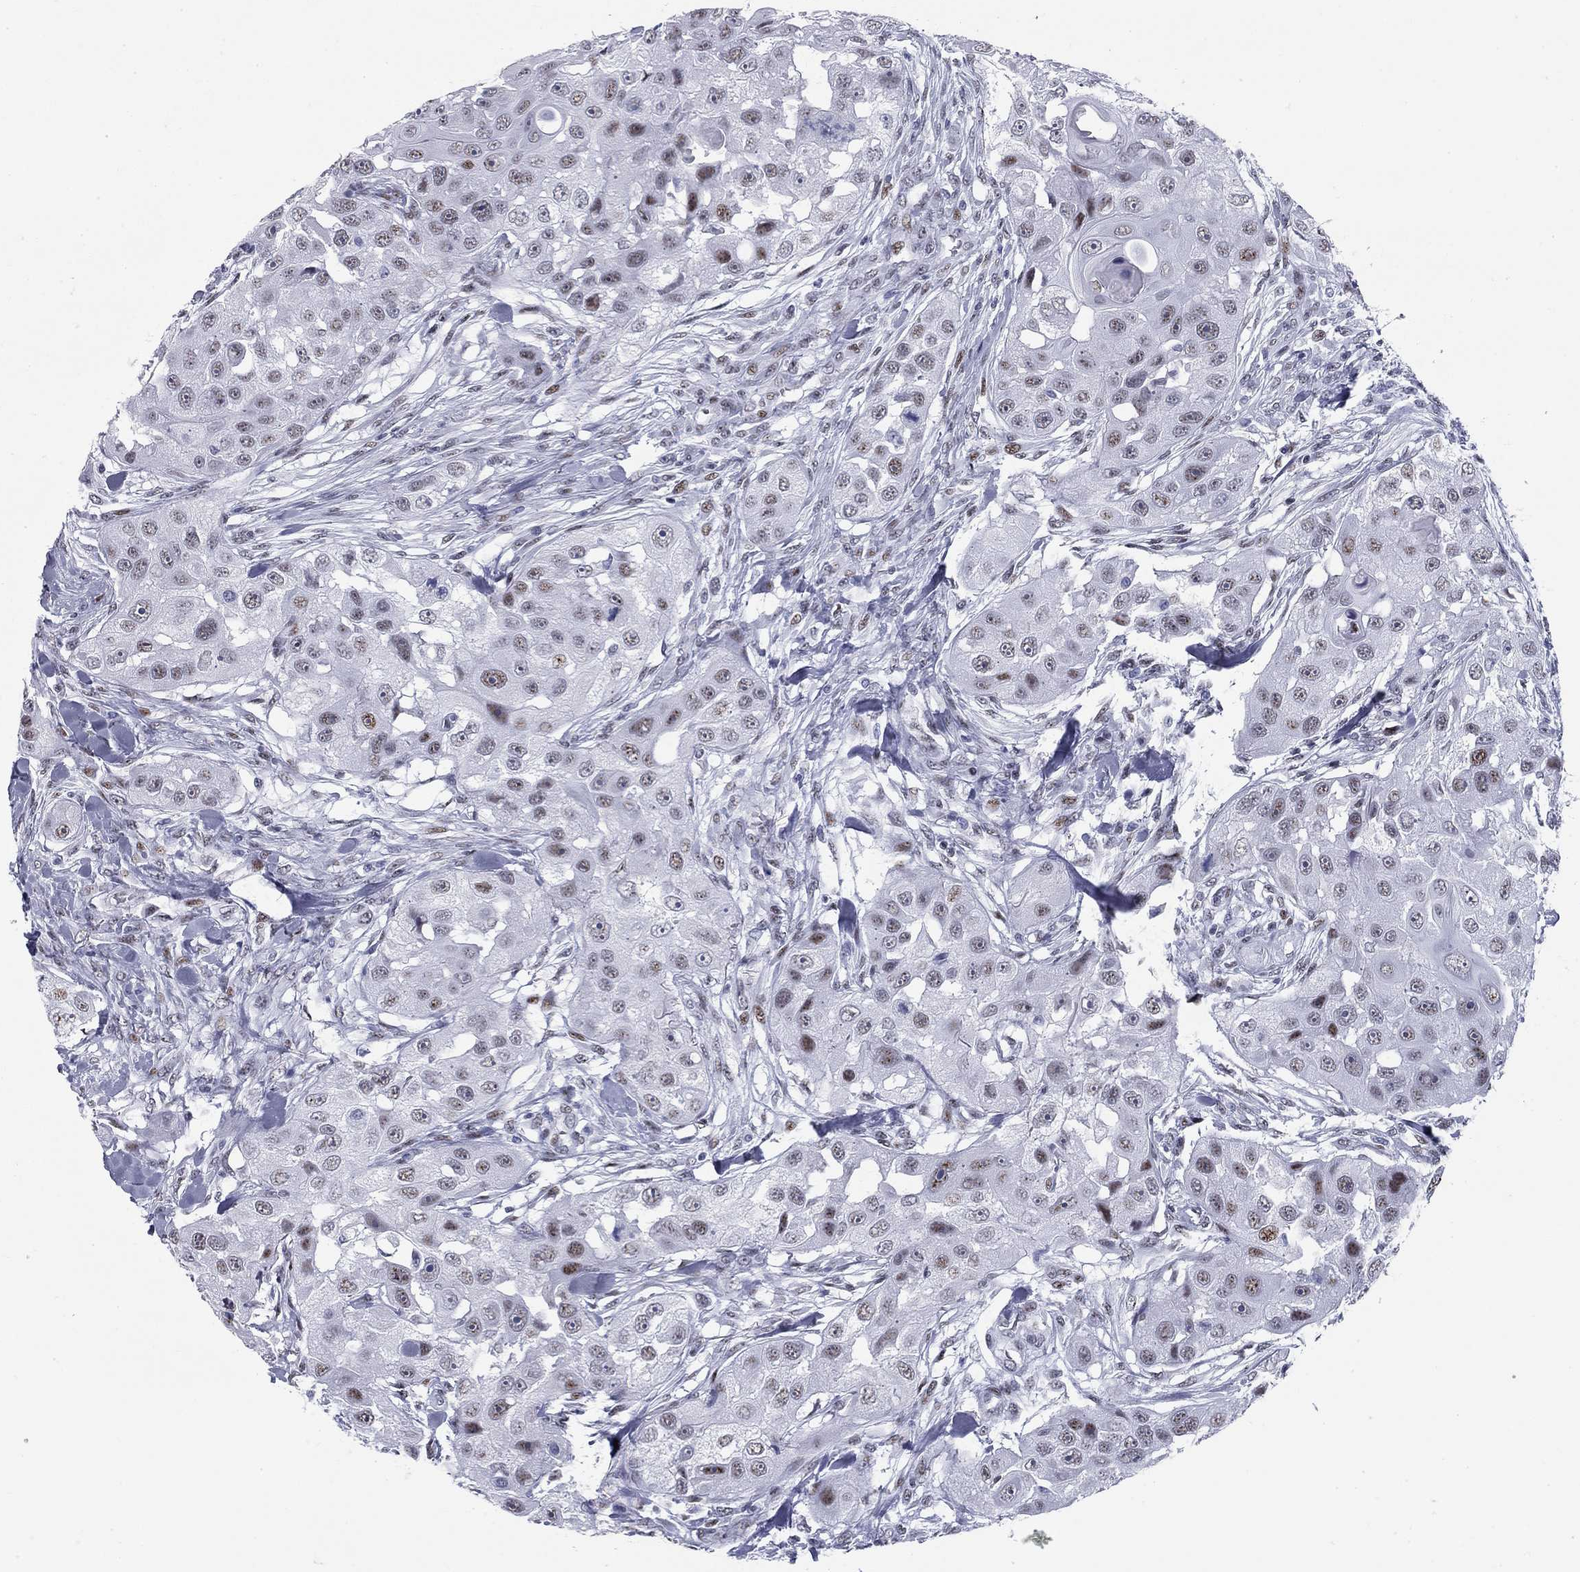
{"staining": {"intensity": "moderate", "quantity": "25%-75%", "location": "nuclear"}, "tissue": "head and neck cancer", "cell_type": "Tumor cells", "image_type": "cancer", "snomed": [{"axis": "morphology", "description": "Squamous cell carcinoma, NOS"}, {"axis": "topography", "description": "Head-Neck"}], "caption": "DAB (3,3'-diaminobenzidine) immunohistochemical staining of human head and neck cancer (squamous cell carcinoma) shows moderate nuclear protein positivity in about 25%-75% of tumor cells.", "gene": "ASF1B", "patient": {"sex": "male", "age": 51}}